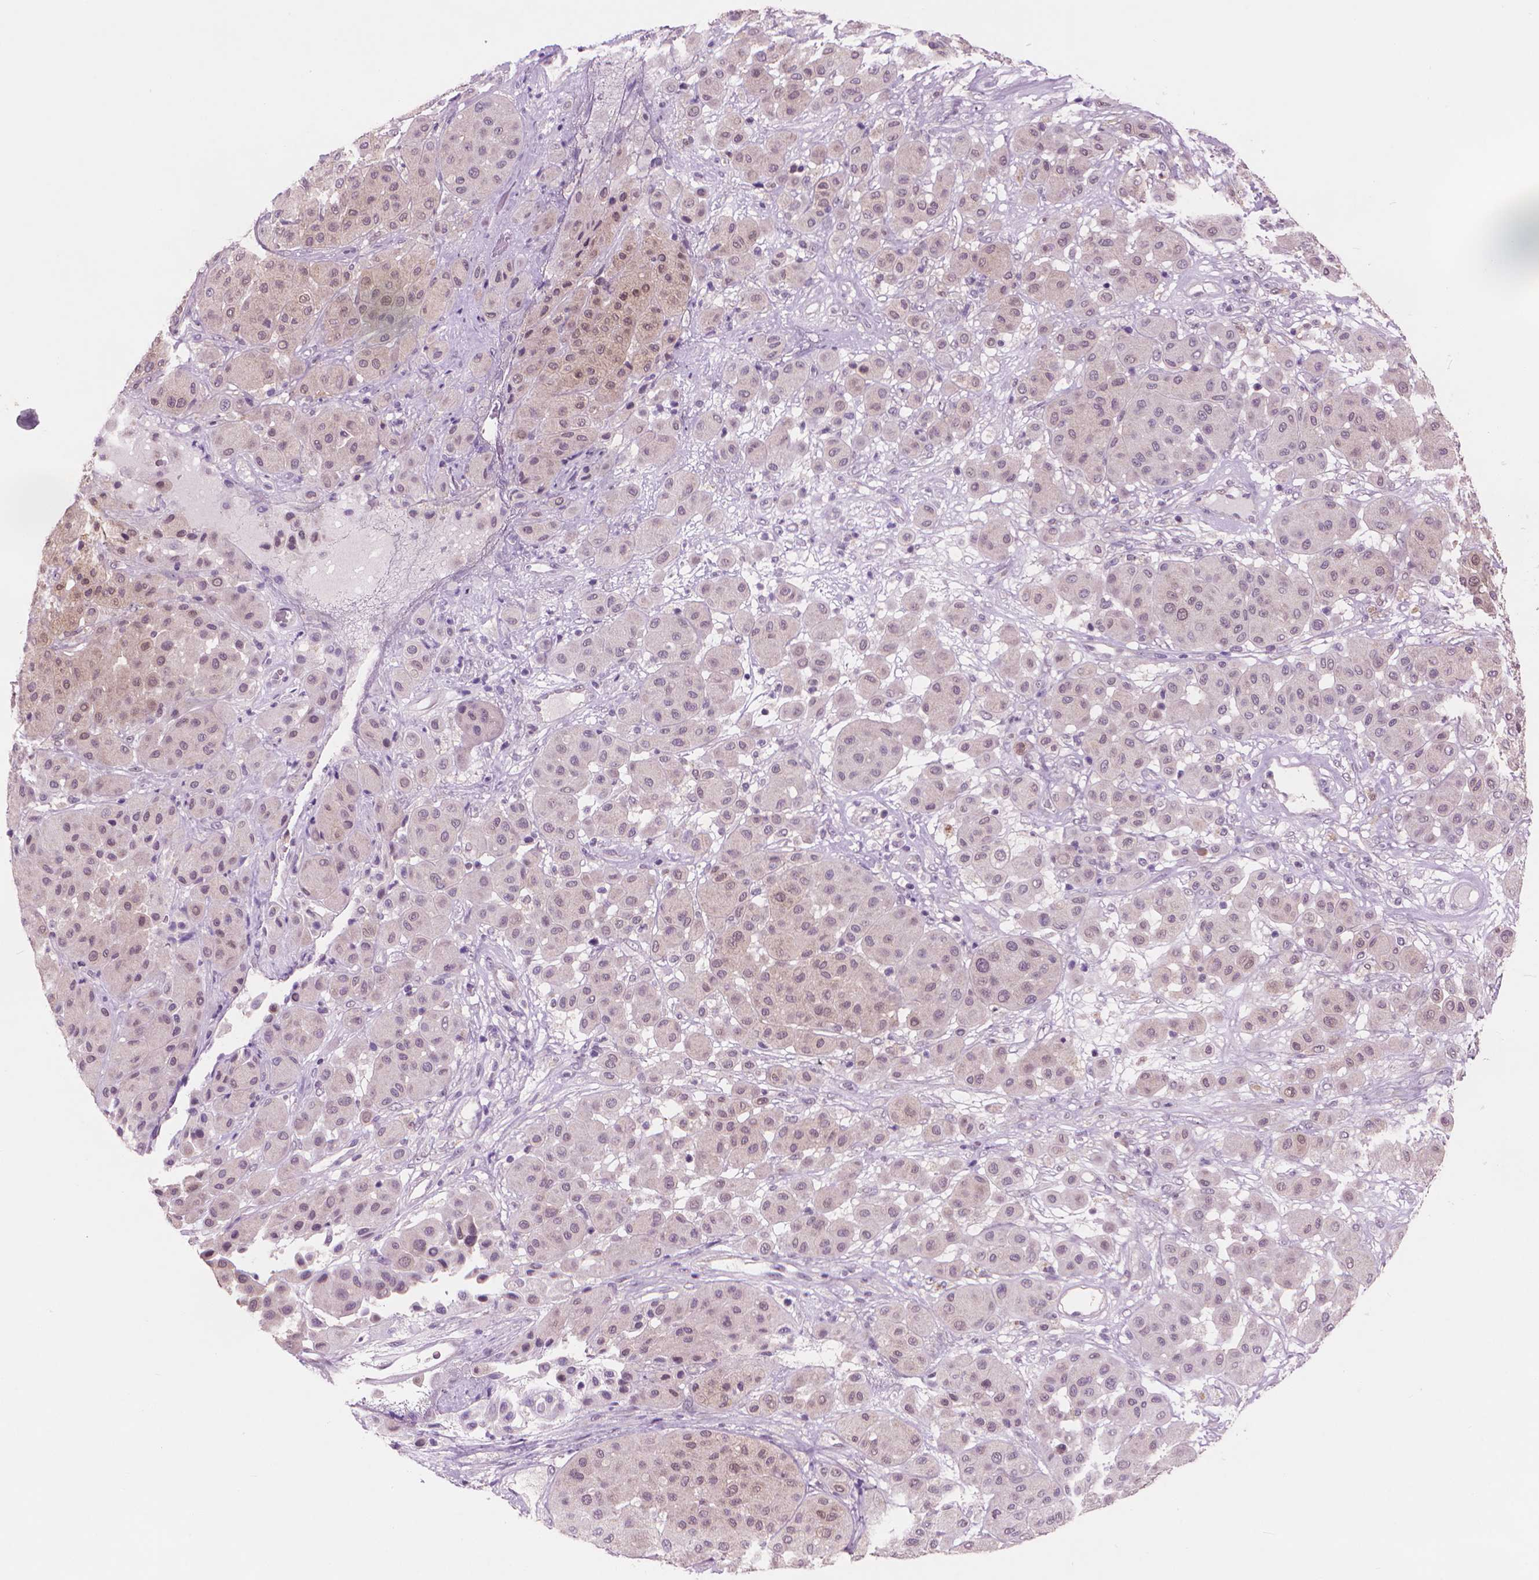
{"staining": {"intensity": "negative", "quantity": "none", "location": "none"}, "tissue": "melanoma", "cell_type": "Tumor cells", "image_type": "cancer", "snomed": [{"axis": "morphology", "description": "Malignant melanoma, Metastatic site"}, {"axis": "topography", "description": "Smooth muscle"}], "caption": "Immunohistochemistry of malignant melanoma (metastatic site) displays no staining in tumor cells. (Stains: DAB IHC with hematoxylin counter stain, Microscopy: brightfield microscopy at high magnification).", "gene": "ENO2", "patient": {"sex": "male", "age": 41}}